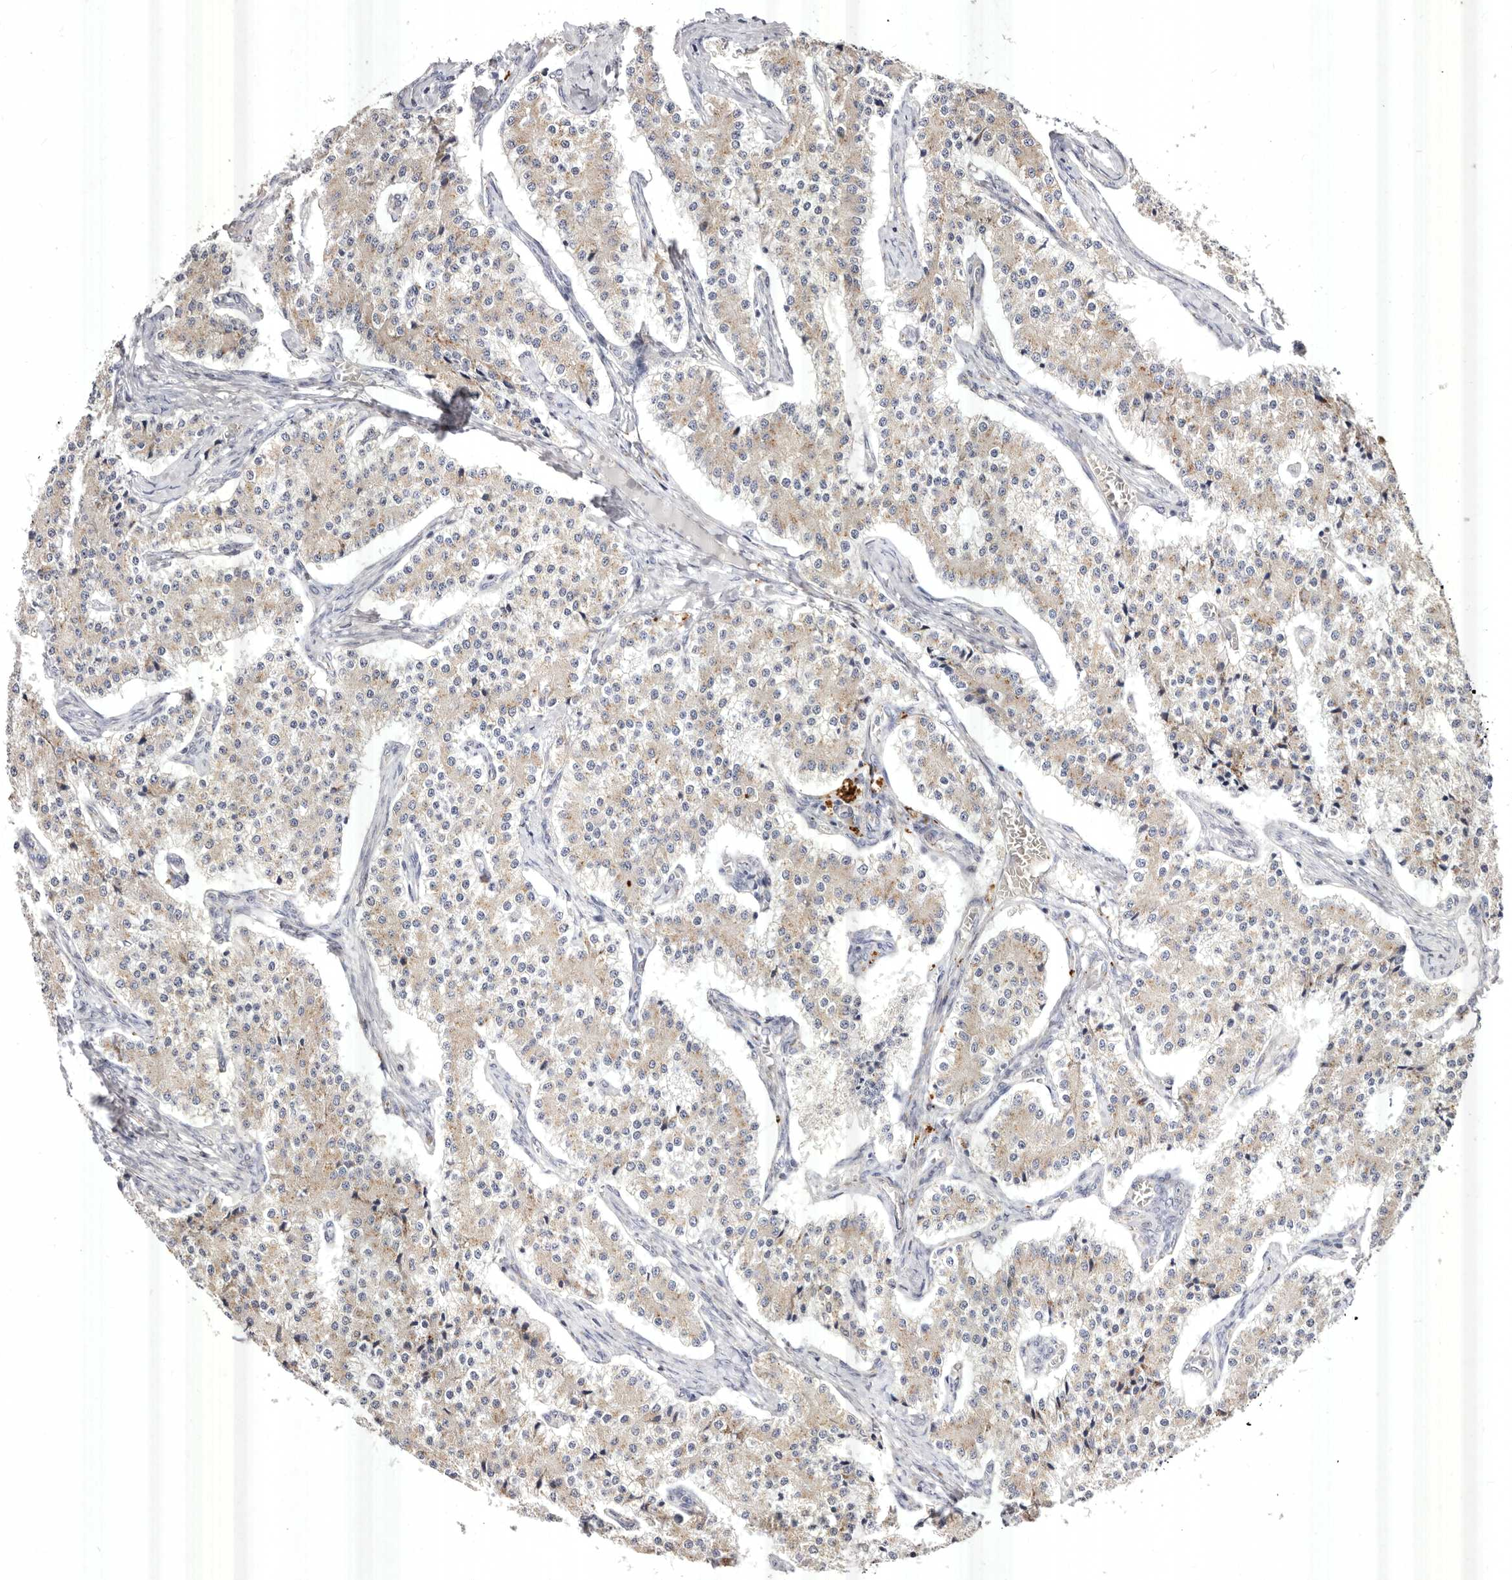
{"staining": {"intensity": "weak", "quantity": ">75%", "location": "cytoplasmic/membranous"}, "tissue": "carcinoid", "cell_type": "Tumor cells", "image_type": "cancer", "snomed": [{"axis": "morphology", "description": "Carcinoid, malignant, NOS"}, {"axis": "topography", "description": "Colon"}], "caption": "DAB (3,3'-diaminobenzidine) immunohistochemical staining of malignant carcinoid displays weak cytoplasmic/membranous protein positivity in approximately >75% of tumor cells.", "gene": "USP24", "patient": {"sex": "female", "age": 52}}